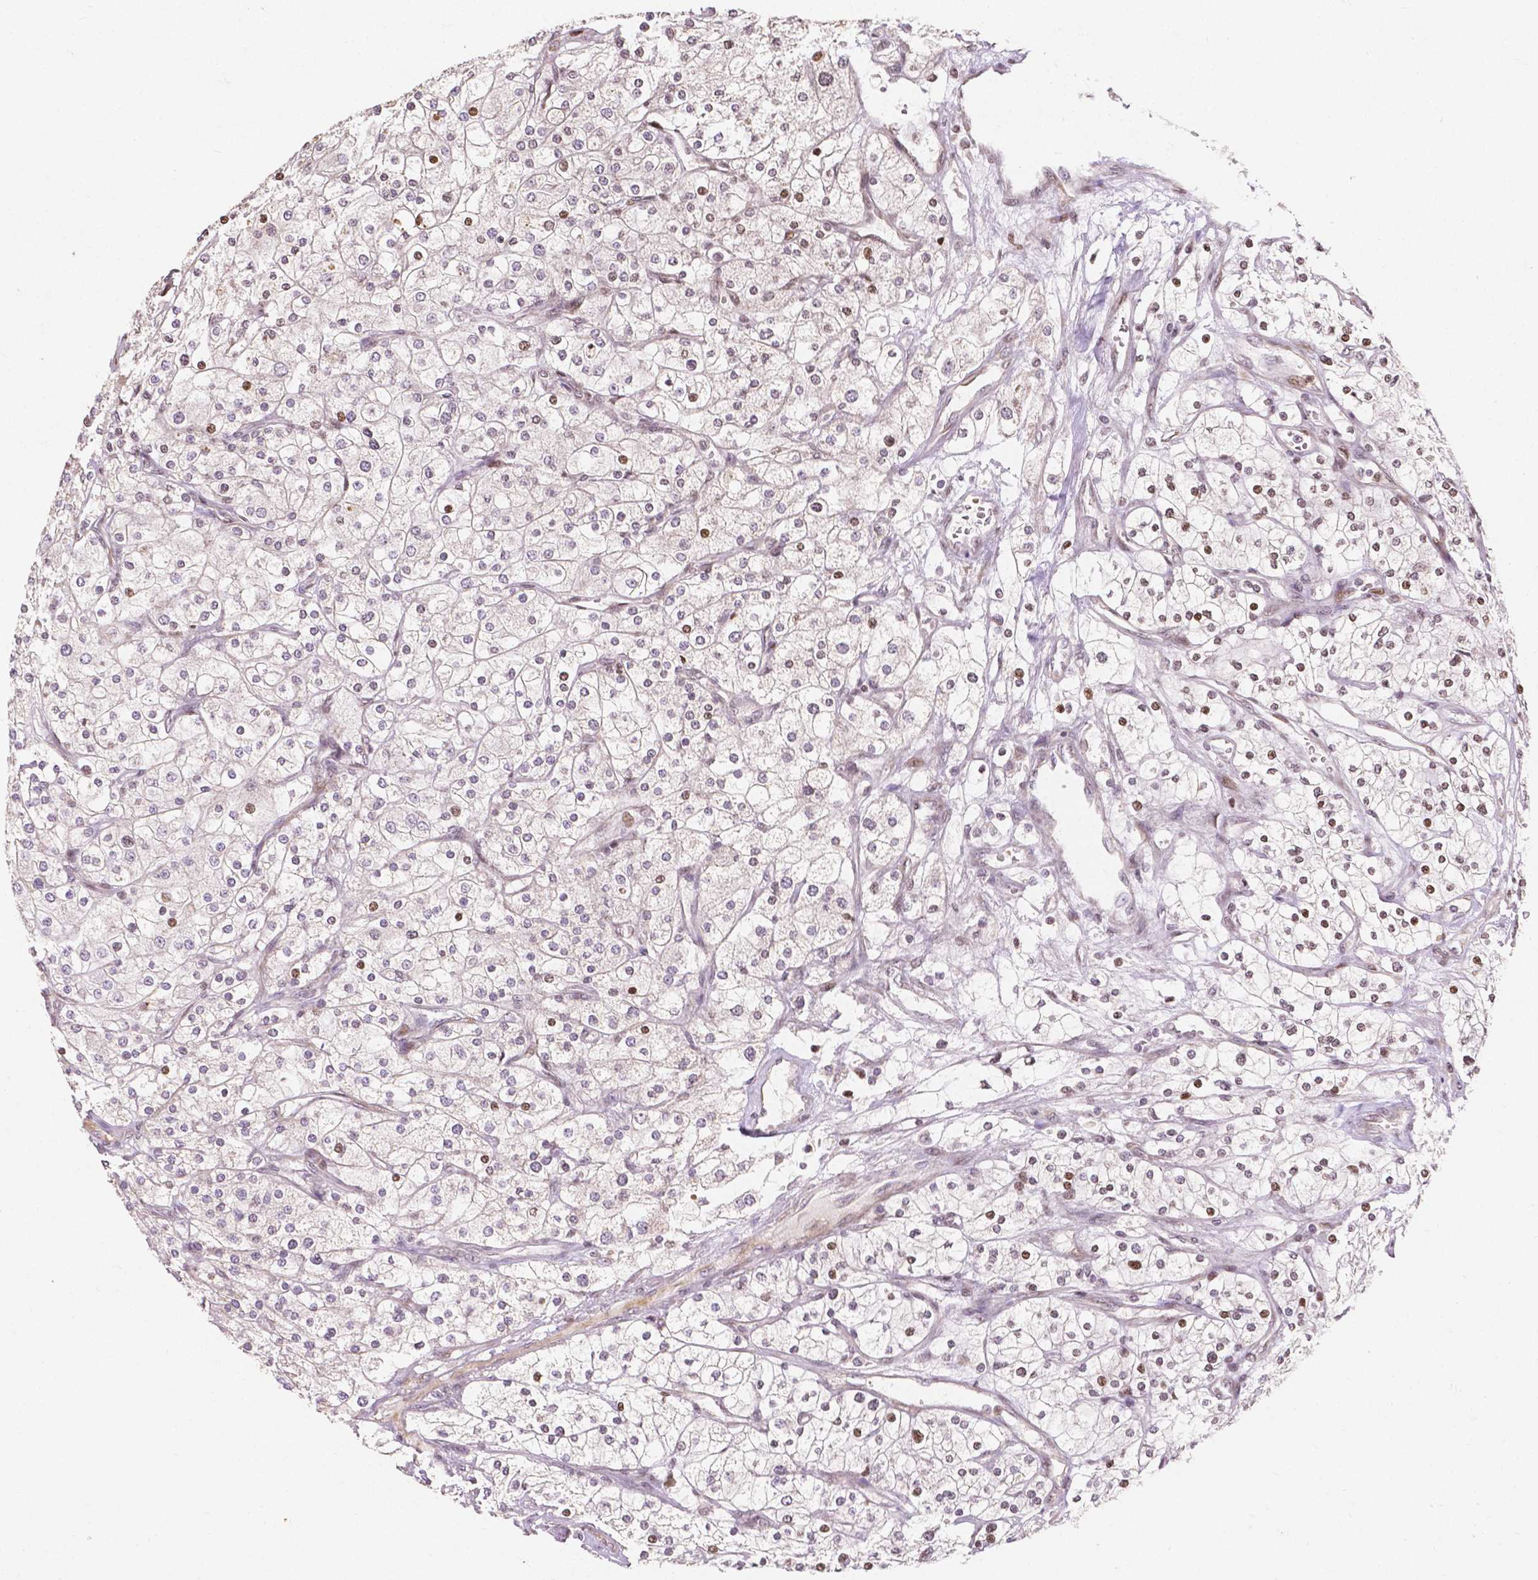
{"staining": {"intensity": "moderate", "quantity": "25%-75%", "location": "nuclear"}, "tissue": "renal cancer", "cell_type": "Tumor cells", "image_type": "cancer", "snomed": [{"axis": "morphology", "description": "Adenocarcinoma, NOS"}, {"axis": "topography", "description": "Kidney"}], "caption": "Renal cancer (adenocarcinoma) stained for a protein reveals moderate nuclear positivity in tumor cells. (Stains: DAB in brown, nuclei in blue, Microscopy: brightfield microscopy at high magnification).", "gene": "PTPN18", "patient": {"sex": "male", "age": 80}}